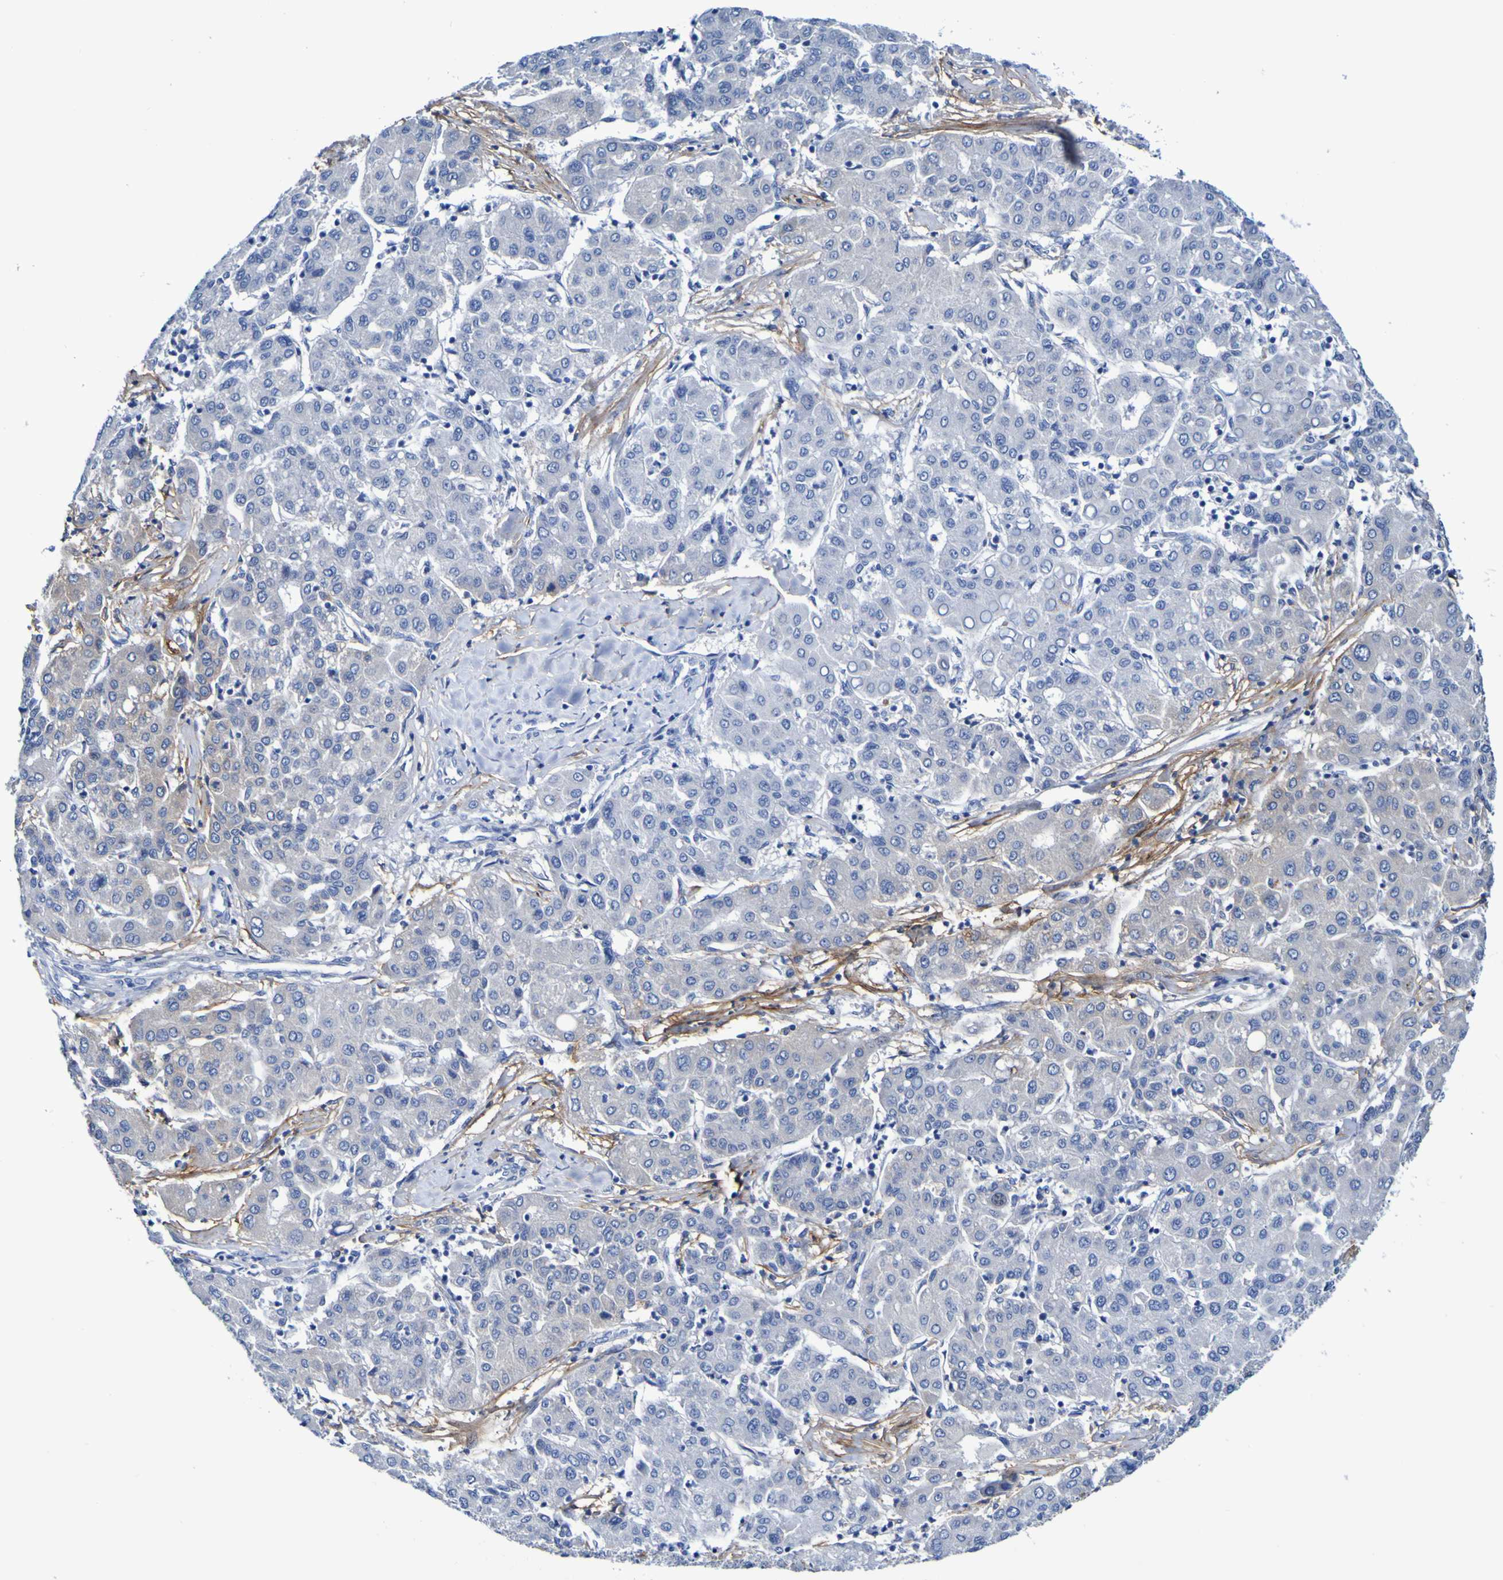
{"staining": {"intensity": "negative", "quantity": "none", "location": "none"}, "tissue": "liver cancer", "cell_type": "Tumor cells", "image_type": "cancer", "snomed": [{"axis": "morphology", "description": "Carcinoma, Hepatocellular, NOS"}, {"axis": "topography", "description": "Liver"}], "caption": "Photomicrograph shows no significant protein positivity in tumor cells of liver cancer. Nuclei are stained in blue.", "gene": "DPEP1", "patient": {"sex": "male", "age": 65}}